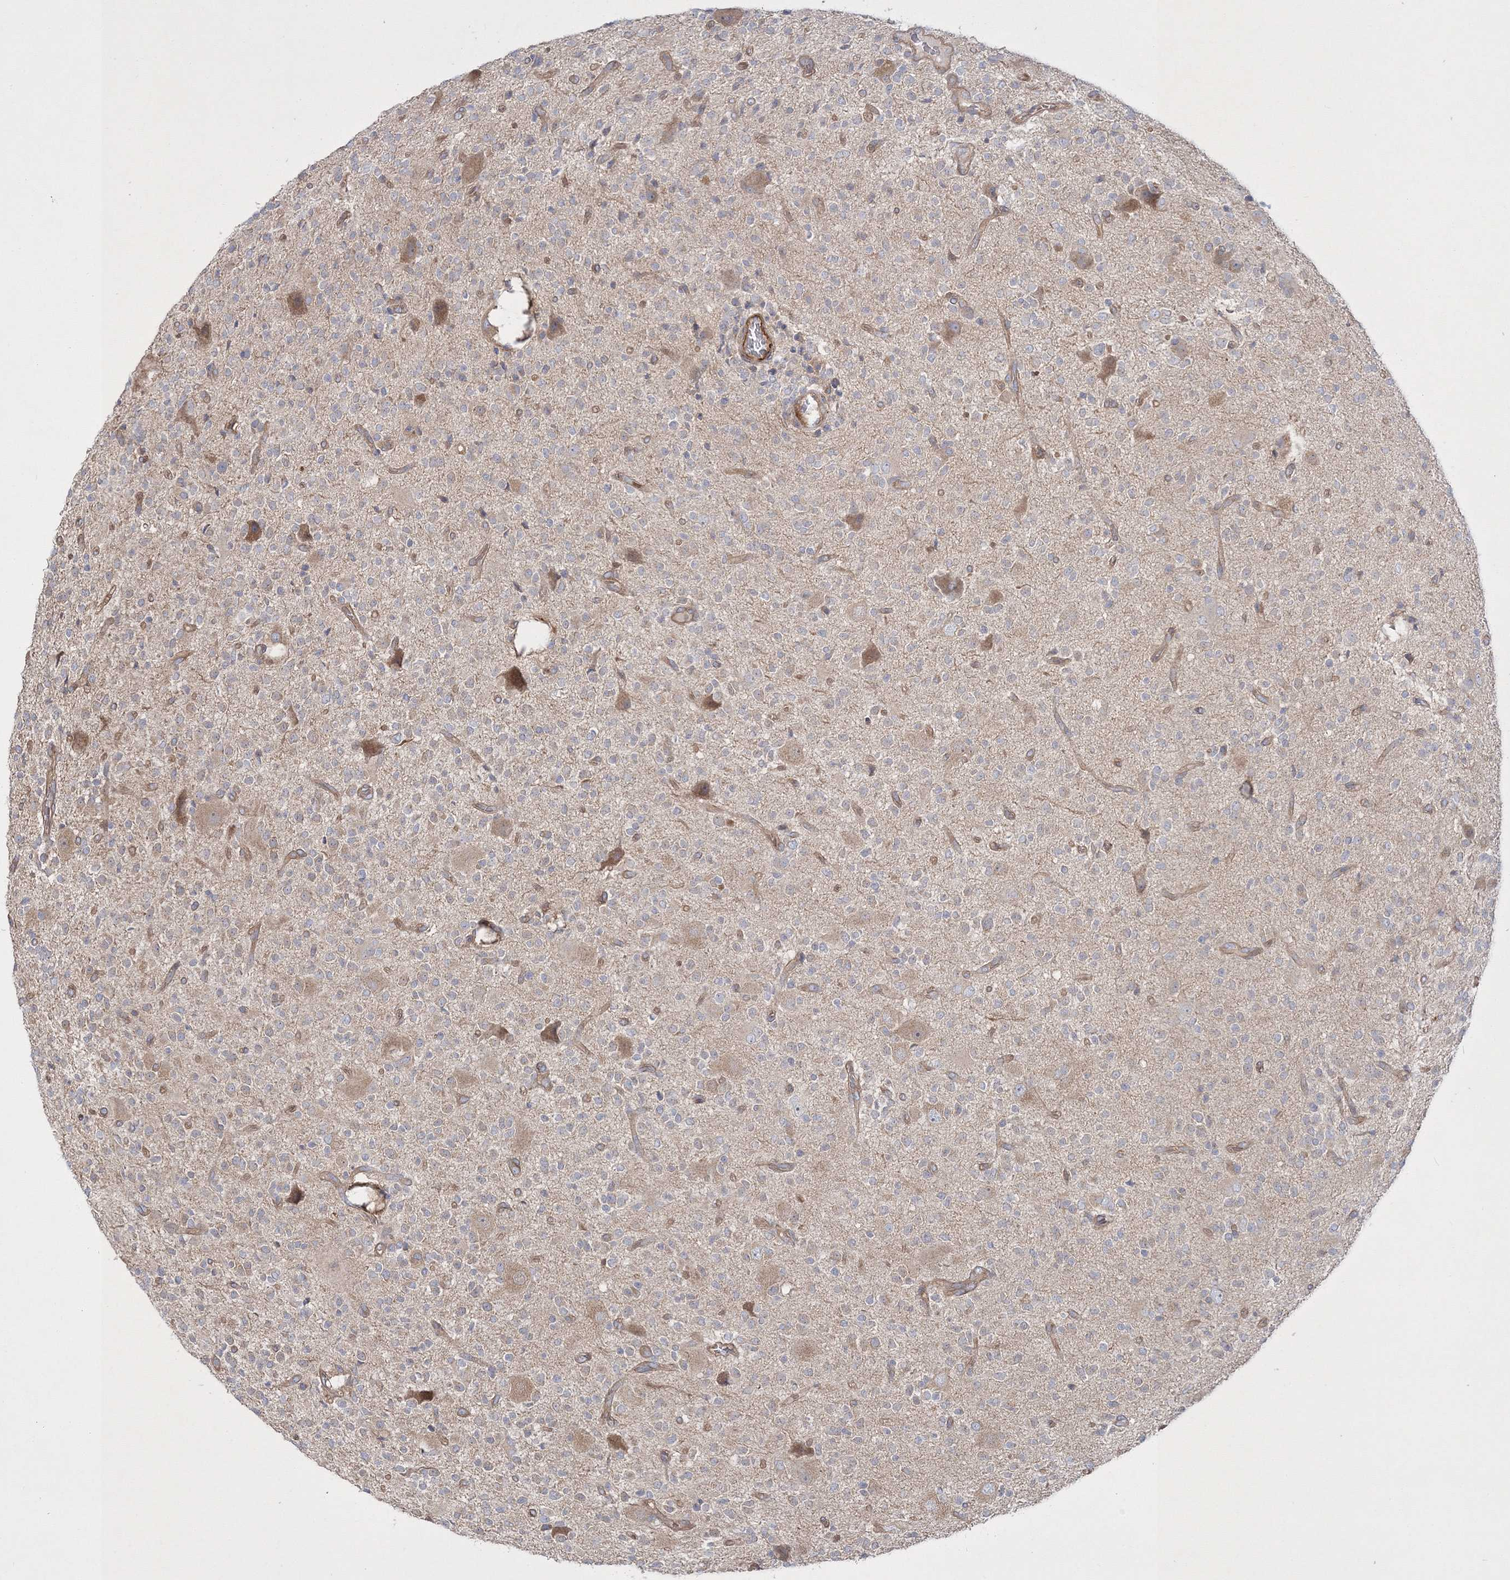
{"staining": {"intensity": "negative", "quantity": "none", "location": "none"}, "tissue": "glioma", "cell_type": "Tumor cells", "image_type": "cancer", "snomed": [{"axis": "morphology", "description": "Glioma, malignant, High grade"}, {"axis": "topography", "description": "Brain"}], "caption": "Immunohistochemistry (IHC) image of human malignant high-grade glioma stained for a protein (brown), which reveals no staining in tumor cells. (DAB immunohistochemistry with hematoxylin counter stain).", "gene": "ZSWIM6", "patient": {"sex": "male", "age": 34}}